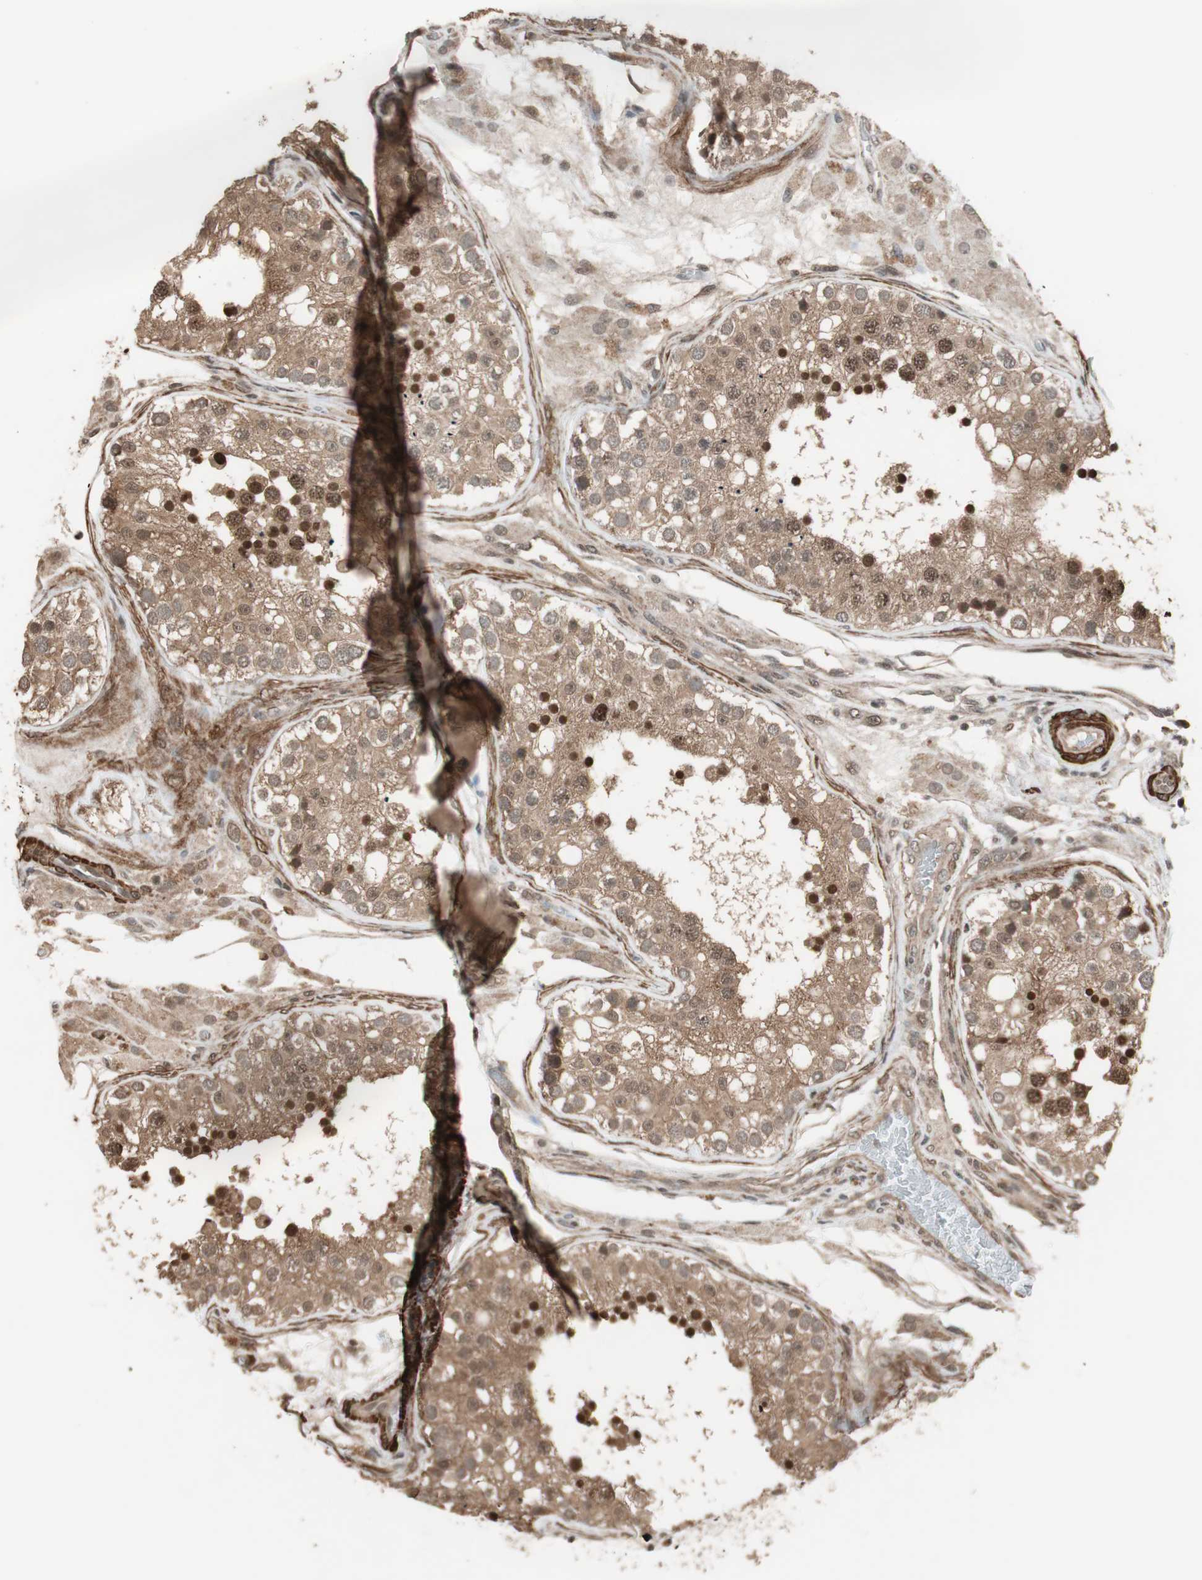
{"staining": {"intensity": "strong", "quantity": "25%-75%", "location": "cytoplasmic/membranous,nuclear"}, "tissue": "testis", "cell_type": "Cells in seminiferous ducts", "image_type": "normal", "snomed": [{"axis": "morphology", "description": "Normal tissue, NOS"}, {"axis": "topography", "description": "Testis"}], "caption": "A histopathology image showing strong cytoplasmic/membranous,nuclear expression in about 25%-75% of cells in seminiferous ducts in normal testis, as visualized by brown immunohistochemical staining.", "gene": "DRAP1", "patient": {"sex": "male", "age": 26}}